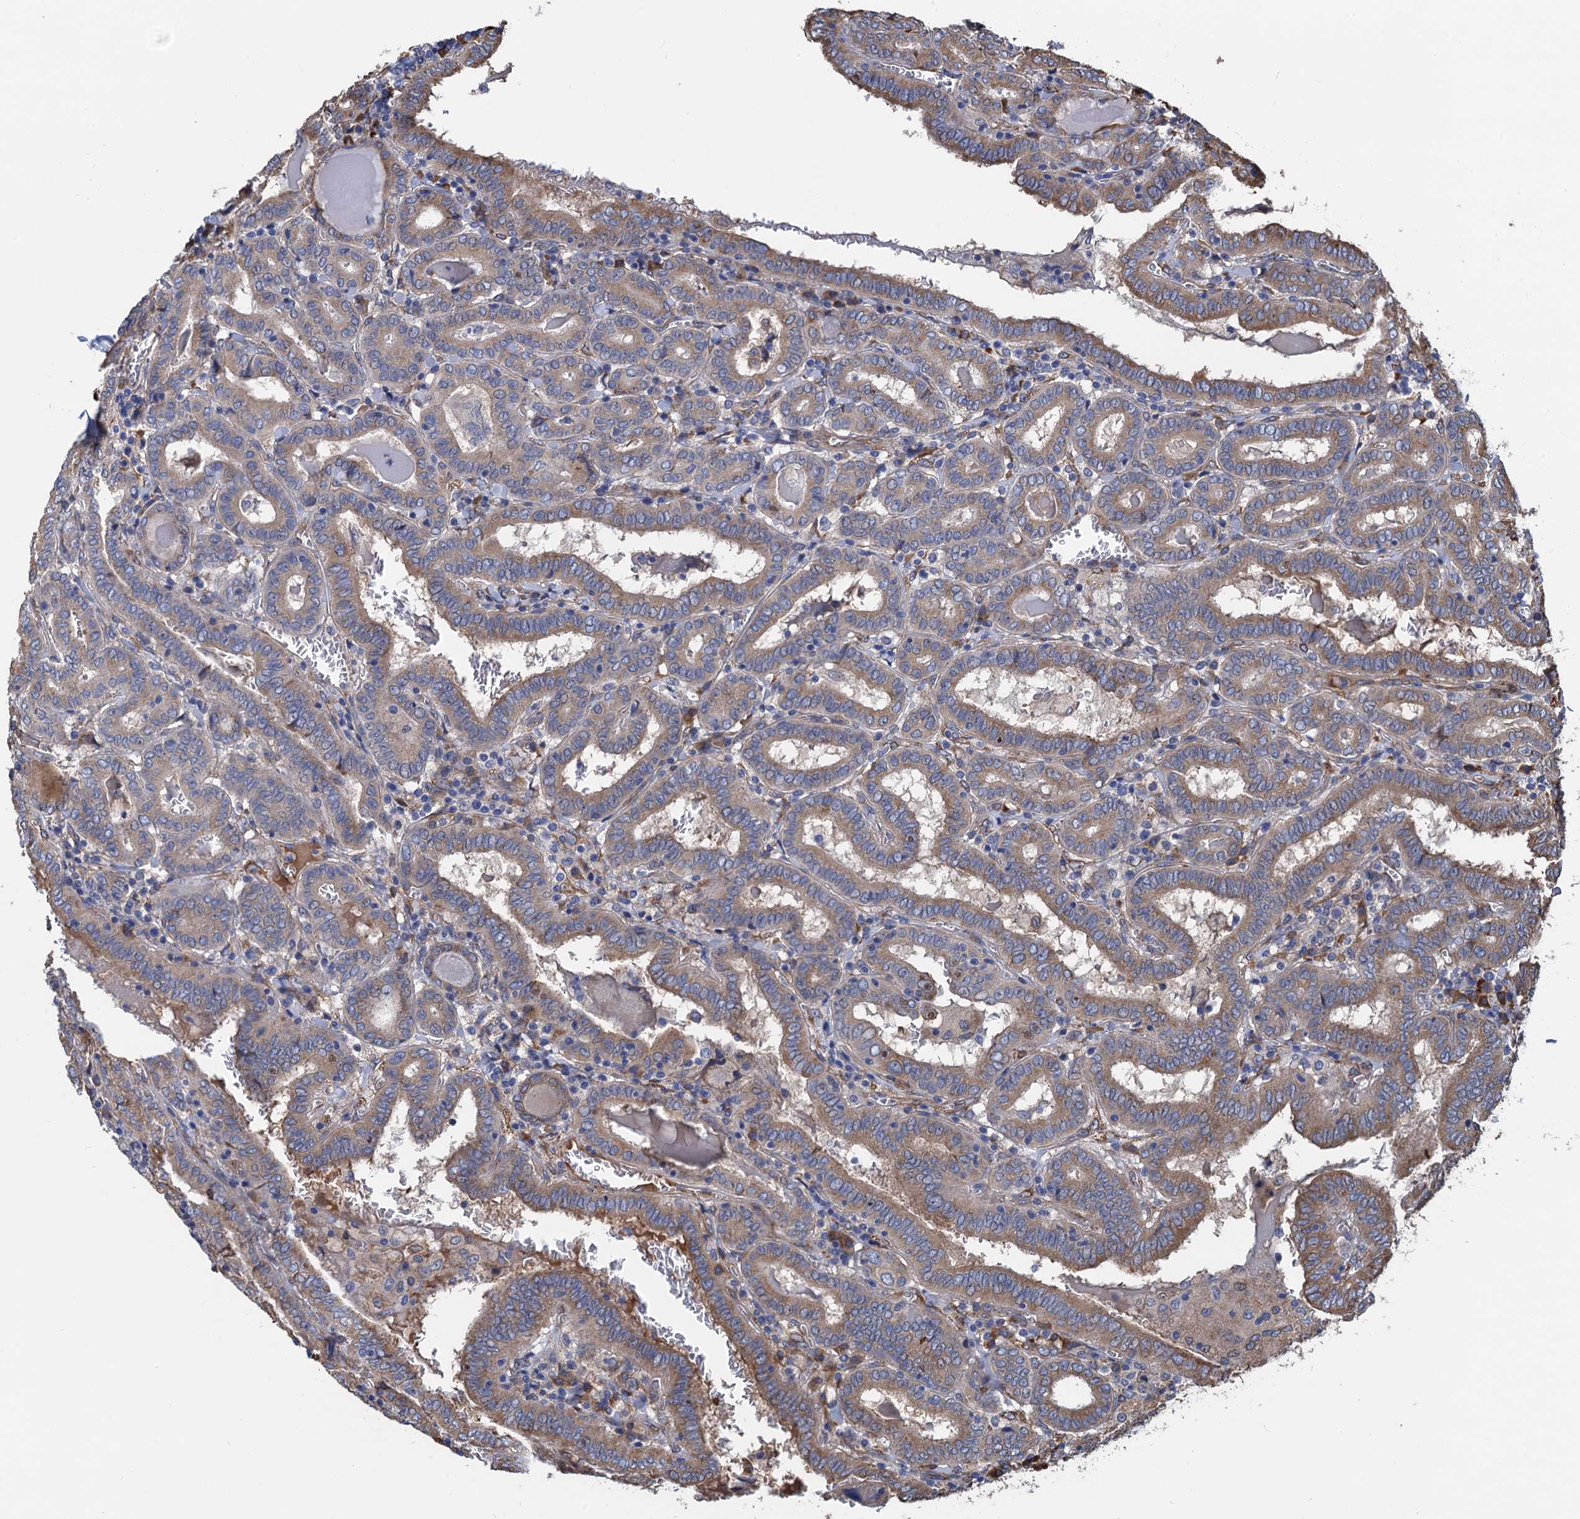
{"staining": {"intensity": "weak", "quantity": "25%-75%", "location": "cytoplasmic/membranous"}, "tissue": "thyroid cancer", "cell_type": "Tumor cells", "image_type": "cancer", "snomed": [{"axis": "morphology", "description": "Papillary adenocarcinoma, NOS"}, {"axis": "topography", "description": "Thyroid gland"}], "caption": "IHC micrograph of neoplastic tissue: papillary adenocarcinoma (thyroid) stained using immunohistochemistry (IHC) reveals low levels of weak protein expression localized specifically in the cytoplasmic/membranous of tumor cells, appearing as a cytoplasmic/membranous brown color.", "gene": "CNNM1", "patient": {"sex": "female", "age": 72}}